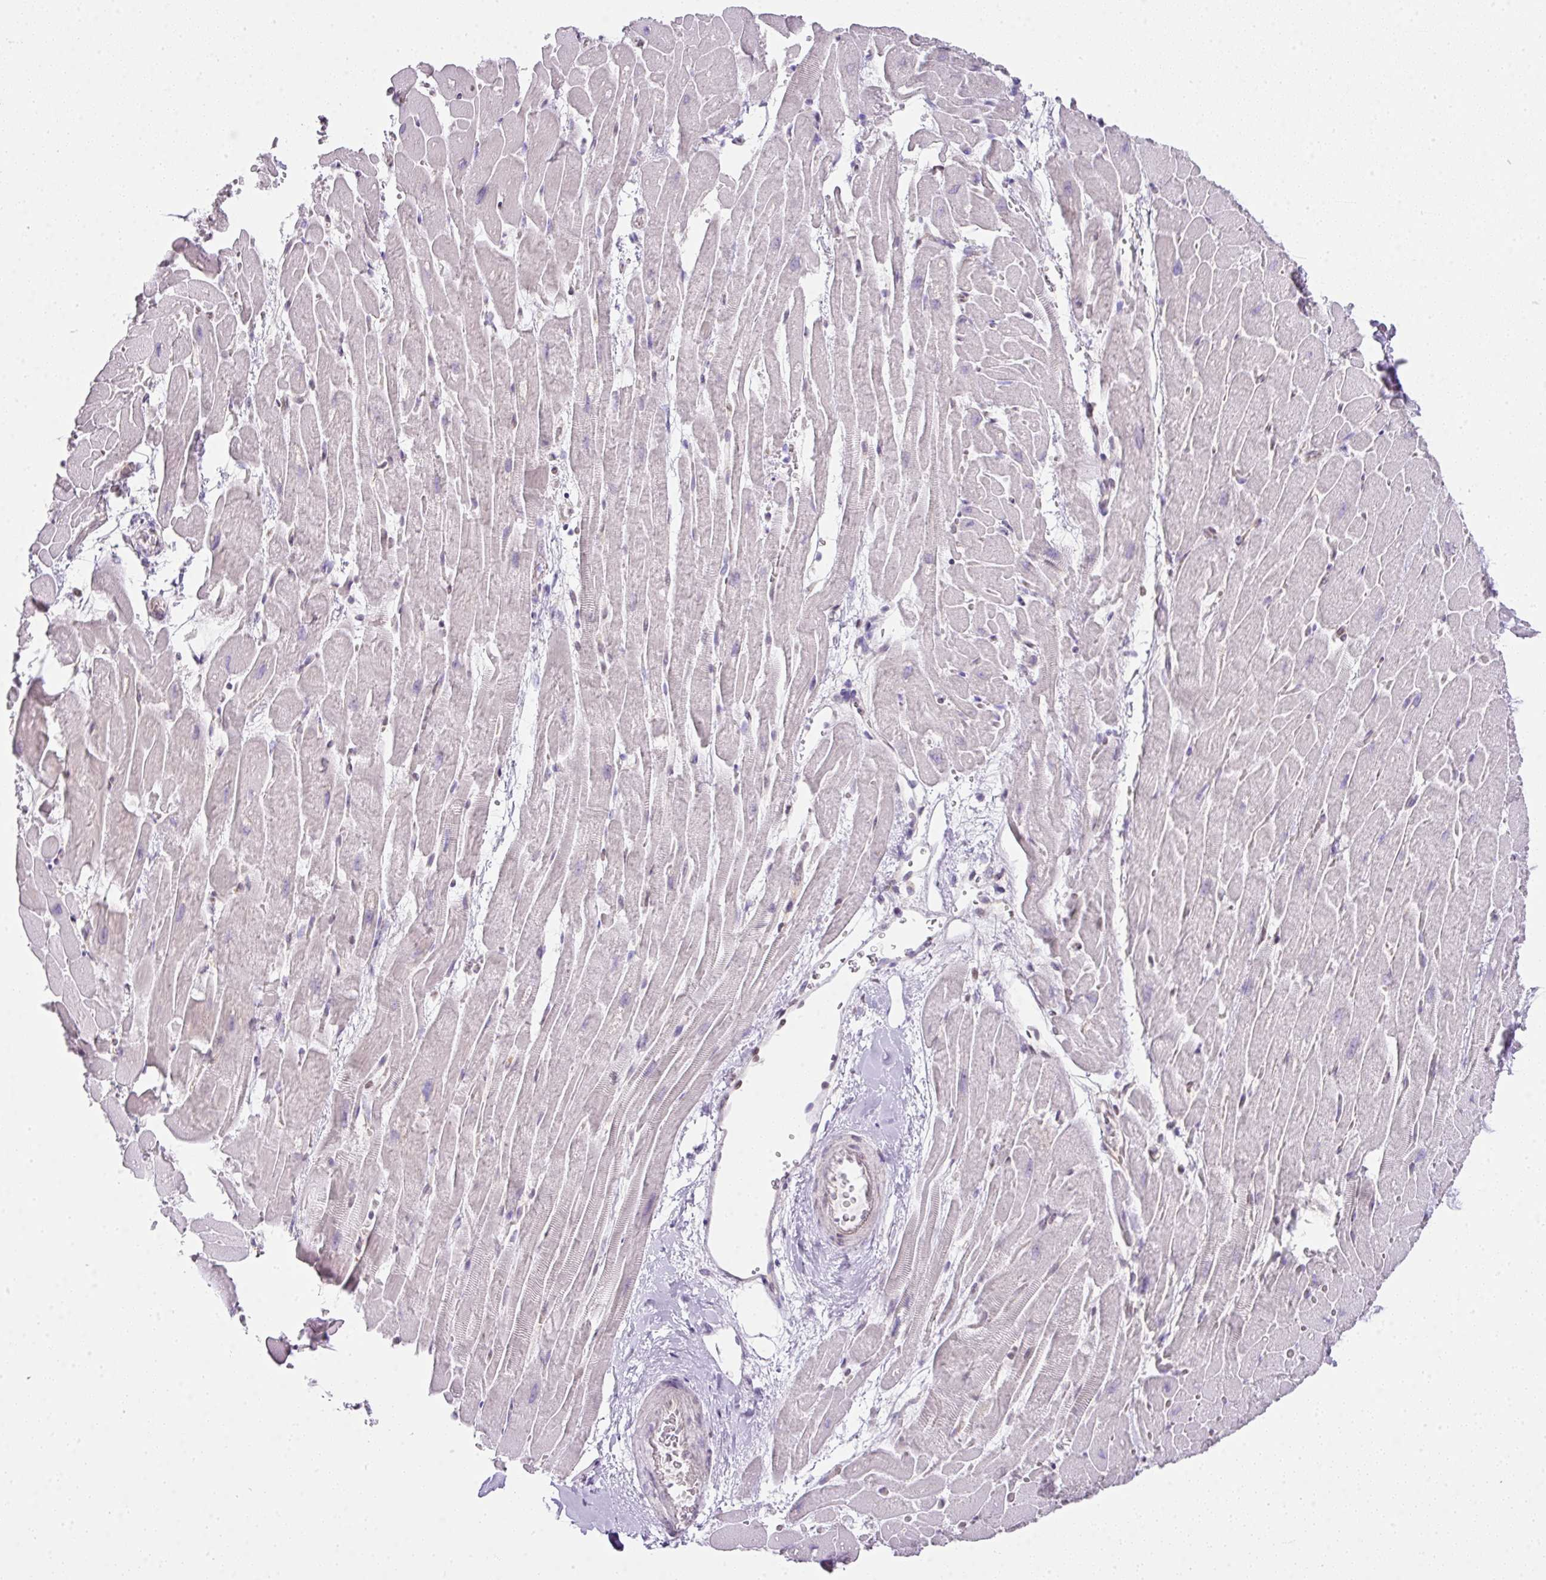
{"staining": {"intensity": "negative", "quantity": "none", "location": "none"}, "tissue": "heart muscle", "cell_type": "Cardiomyocytes", "image_type": "normal", "snomed": [{"axis": "morphology", "description": "Normal tissue, NOS"}, {"axis": "topography", "description": "Heart"}], "caption": "Immunohistochemistry (IHC) photomicrograph of unremarkable human heart muscle stained for a protein (brown), which exhibits no expression in cardiomyocytes.", "gene": "FAM32A", "patient": {"sex": "male", "age": 37}}